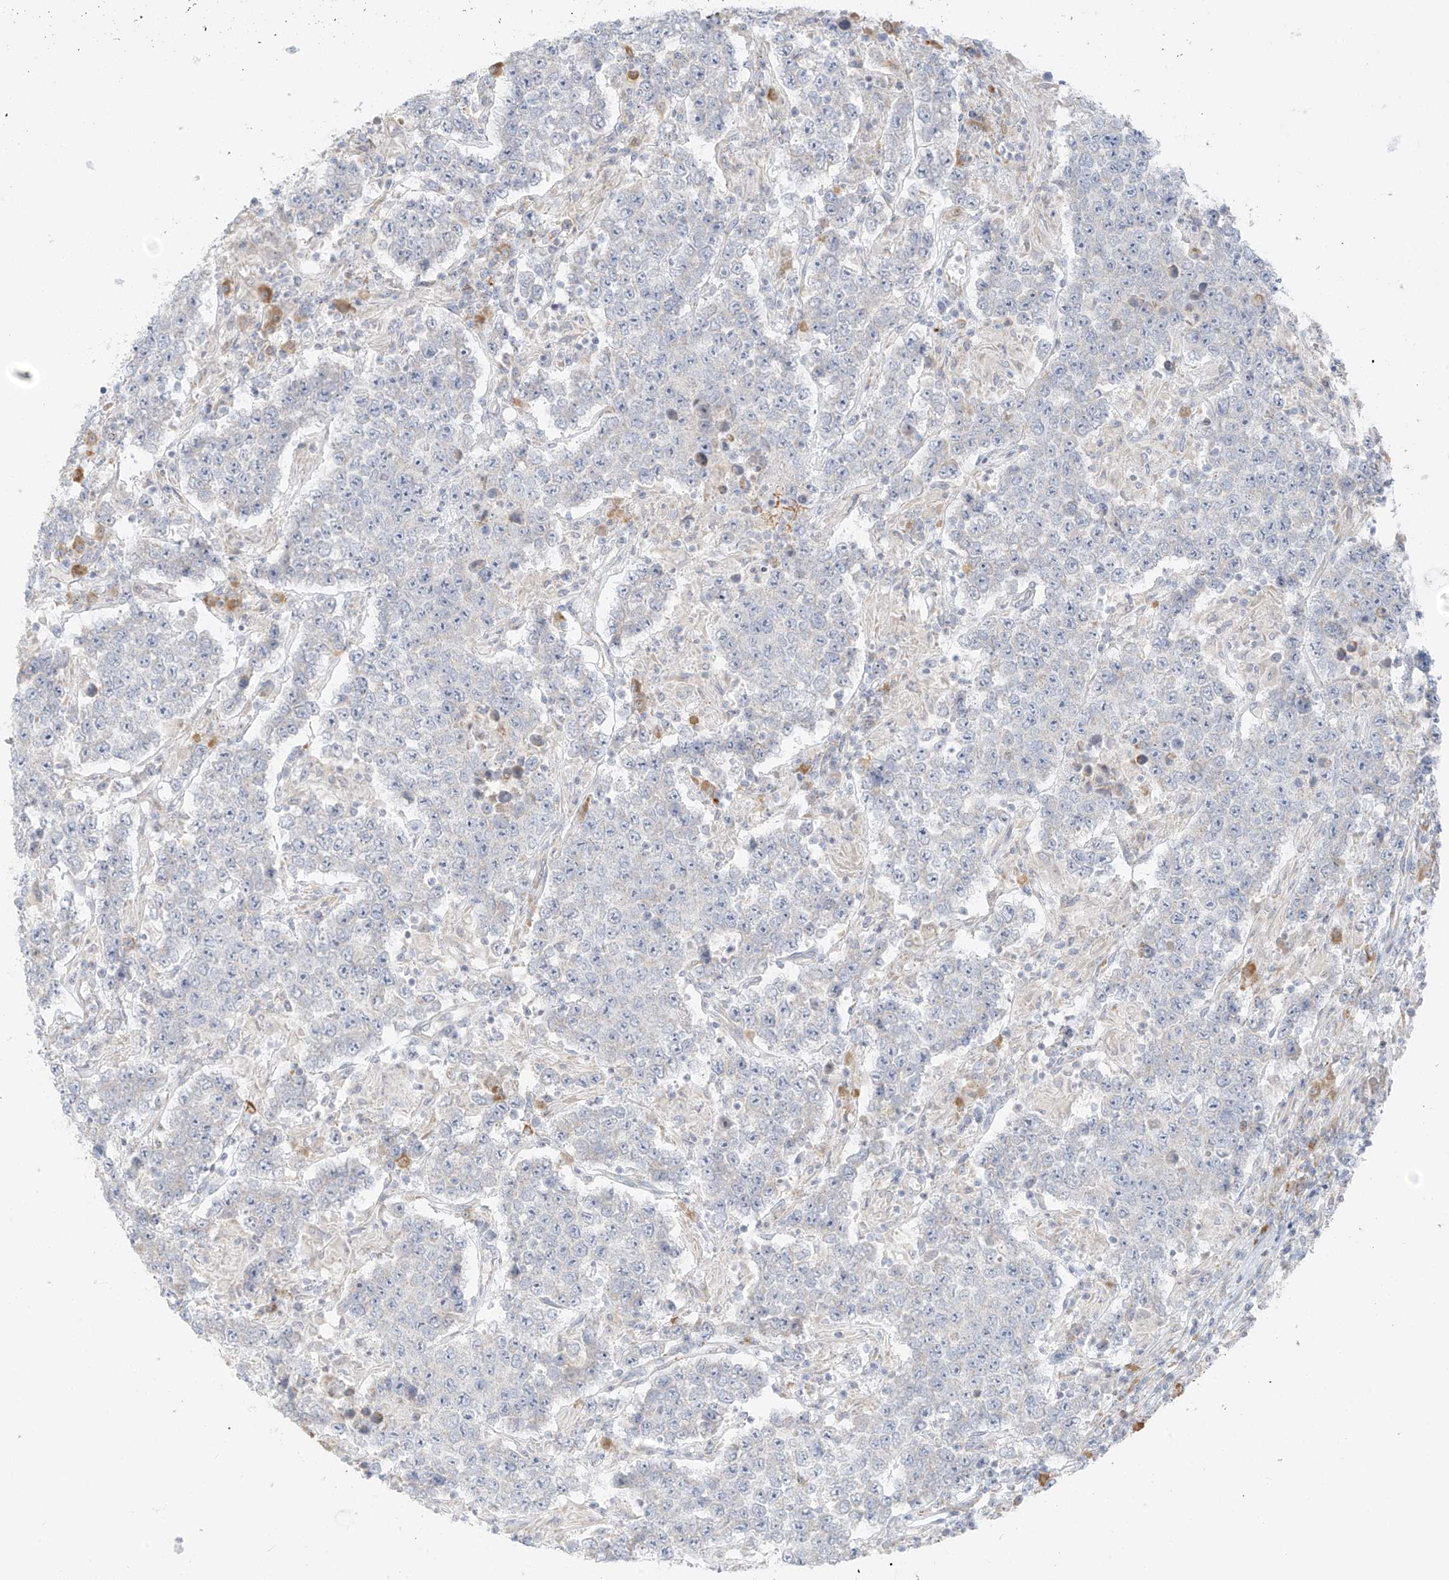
{"staining": {"intensity": "negative", "quantity": "none", "location": "none"}, "tissue": "testis cancer", "cell_type": "Tumor cells", "image_type": "cancer", "snomed": [{"axis": "morphology", "description": "Normal tissue, NOS"}, {"axis": "morphology", "description": "Urothelial carcinoma, High grade"}, {"axis": "morphology", "description": "Seminoma, NOS"}, {"axis": "morphology", "description": "Carcinoma, Embryonal, NOS"}, {"axis": "topography", "description": "Urinary bladder"}, {"axis": "topography", "description": "Testis"}], "caption": "An IHC image of testis seminoma is shown. There is no staining in tumor cells of testis seminoma. (Brightfield microscopy of DAB (3,3'-diaminobenzidine) immunohistochemistry (IHC) at high magnification).", "gene": "UST", "patient": {"sex": "male", "age": 41}}